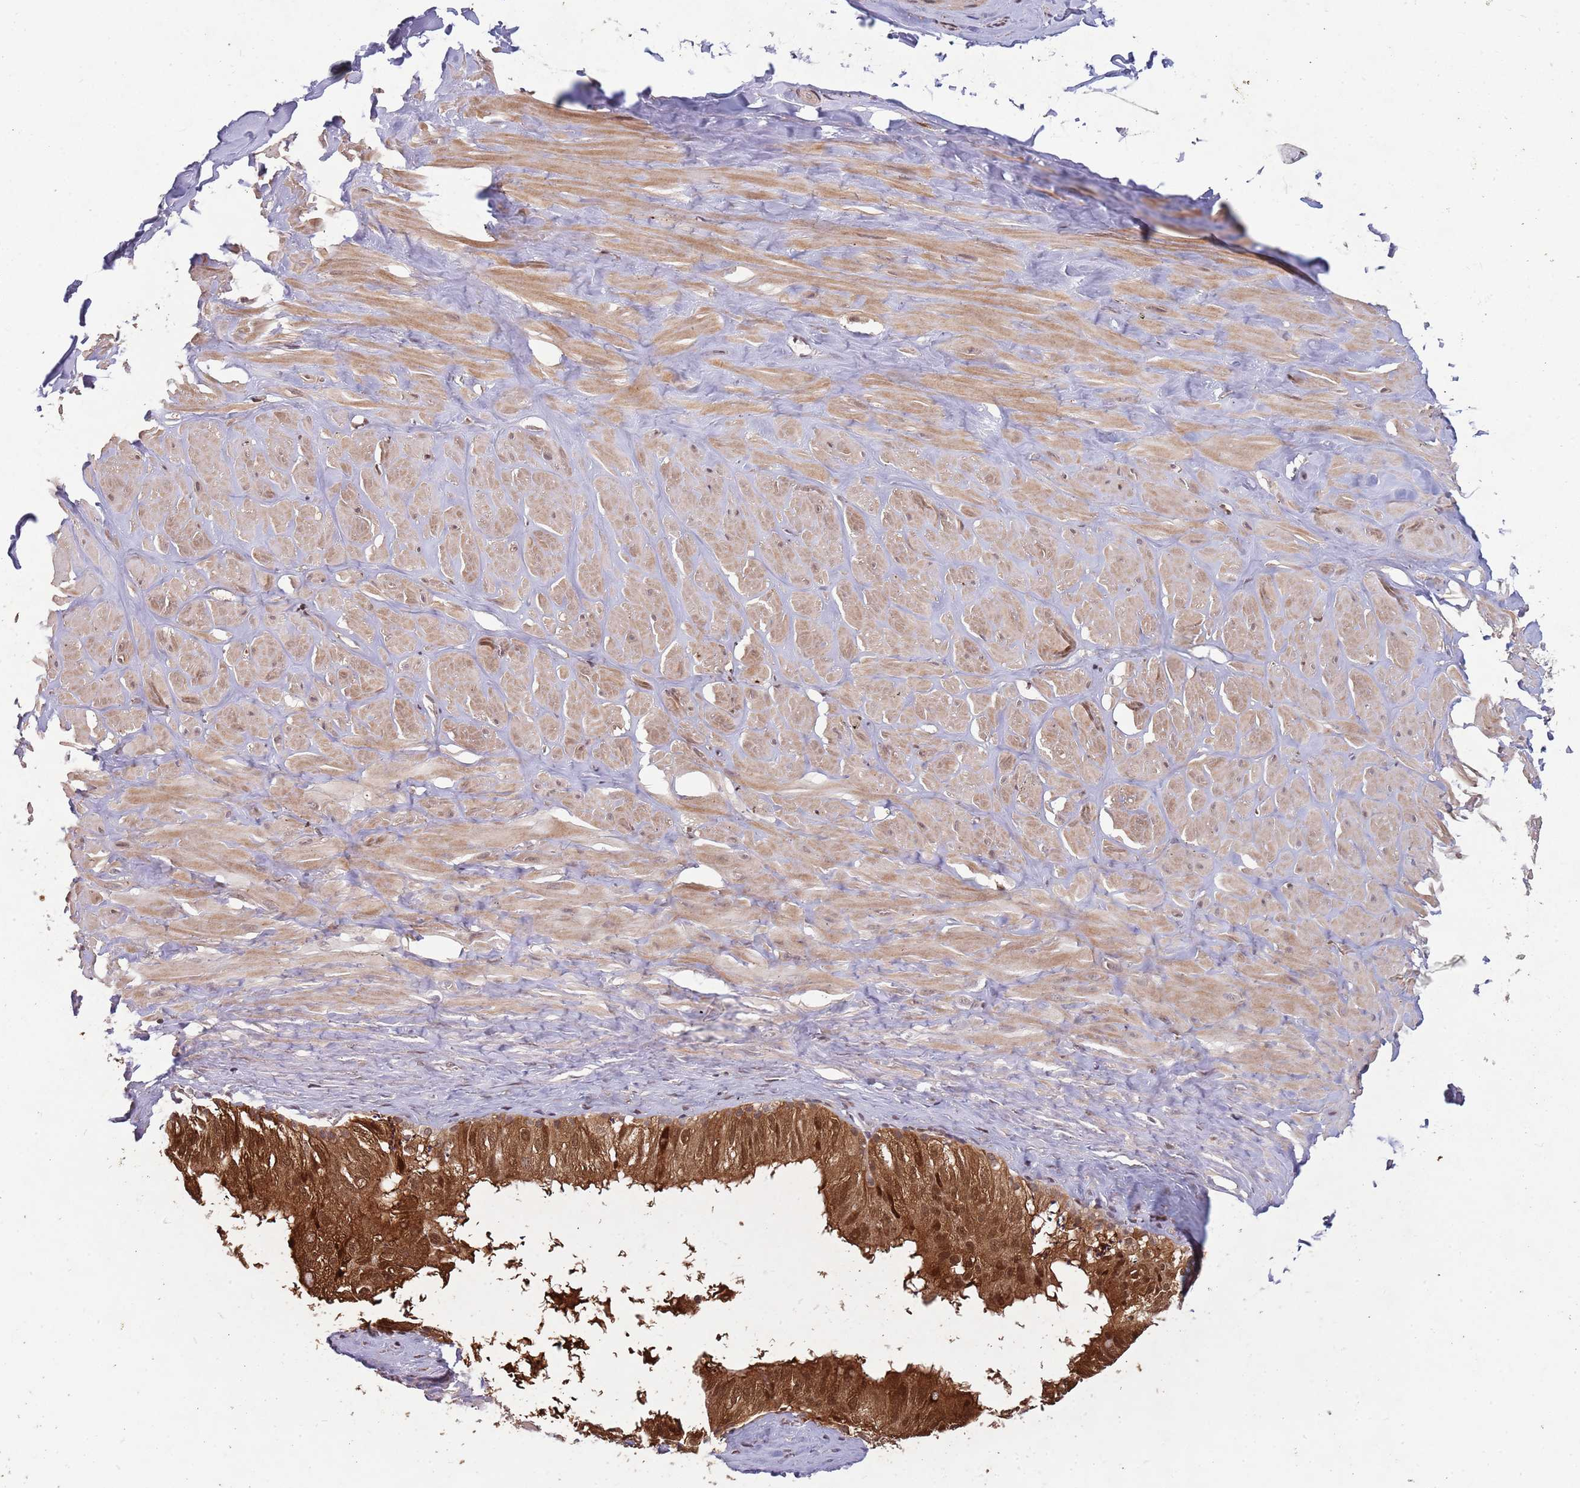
{"staining": {"intensity": "moderate", "quantity": "<25%", "location": "cytoplasmic/membranous,nuclear"}, "tissue": "adipose tissue", "cell_type": "Adipocytes", "image_type": "normal", "snomed": [{"axis": "morphology", "description": "Normal tissue, NOS"}, {"axis": "topography", "description": "Soft tissue"}, {"axis": "topography", "description": "Adipose tissue"}, {"axis": "topography", "description": "Vascular tissue"}, {"axis": "topography", "description": "Peripheral nerve tissue"}], "caption": "This is a histology image of immunohistochemistry staining of unremarkable adipose tissue, which shows moderate positivity in the cytoplasmic/membranous,nuclear of adipocytes.", "gene": "ZNF639", "patient": {"sex": "male", "age": 46}}